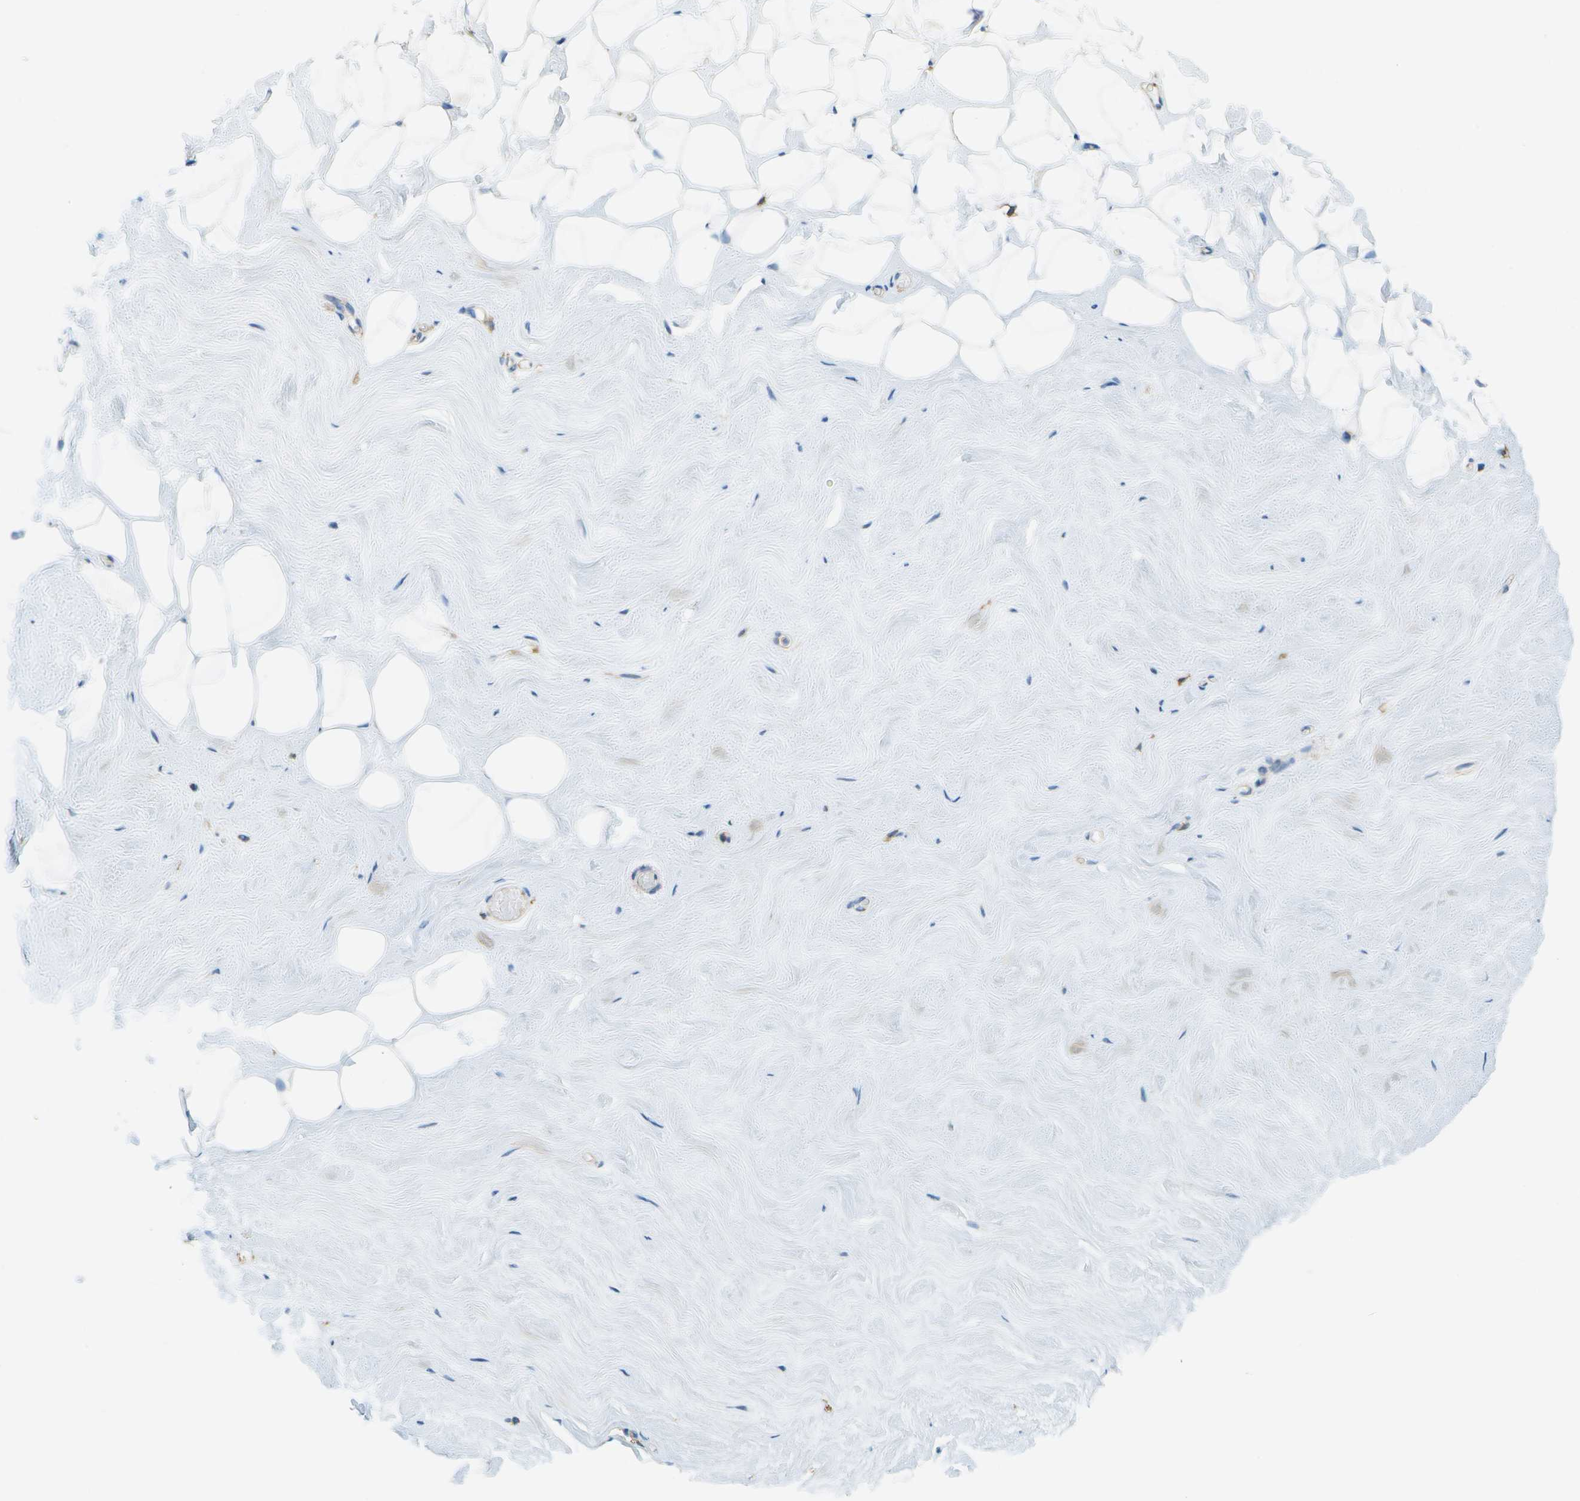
{"staining": {"intensity": "negative", "quantity": "none", "location": "none"}, "tissue": "breast", "cell_type": "Adipocytes", "image_type": "normal", "snomed": [{"axis": "morphology", "description": "Normal tissue, NOS"}, {"axis": "topography", "description": "Breast"}], "caption": "The image shows no significant positivity in adipocytes of breast. The staining was performed using DAB to visualize the protein expression in brown, while the nuclei were stained in blue with hematoxylin (Magnification: 20x).", "gene": "CLTC", "patient": {"sex": "female", "age": 75}}